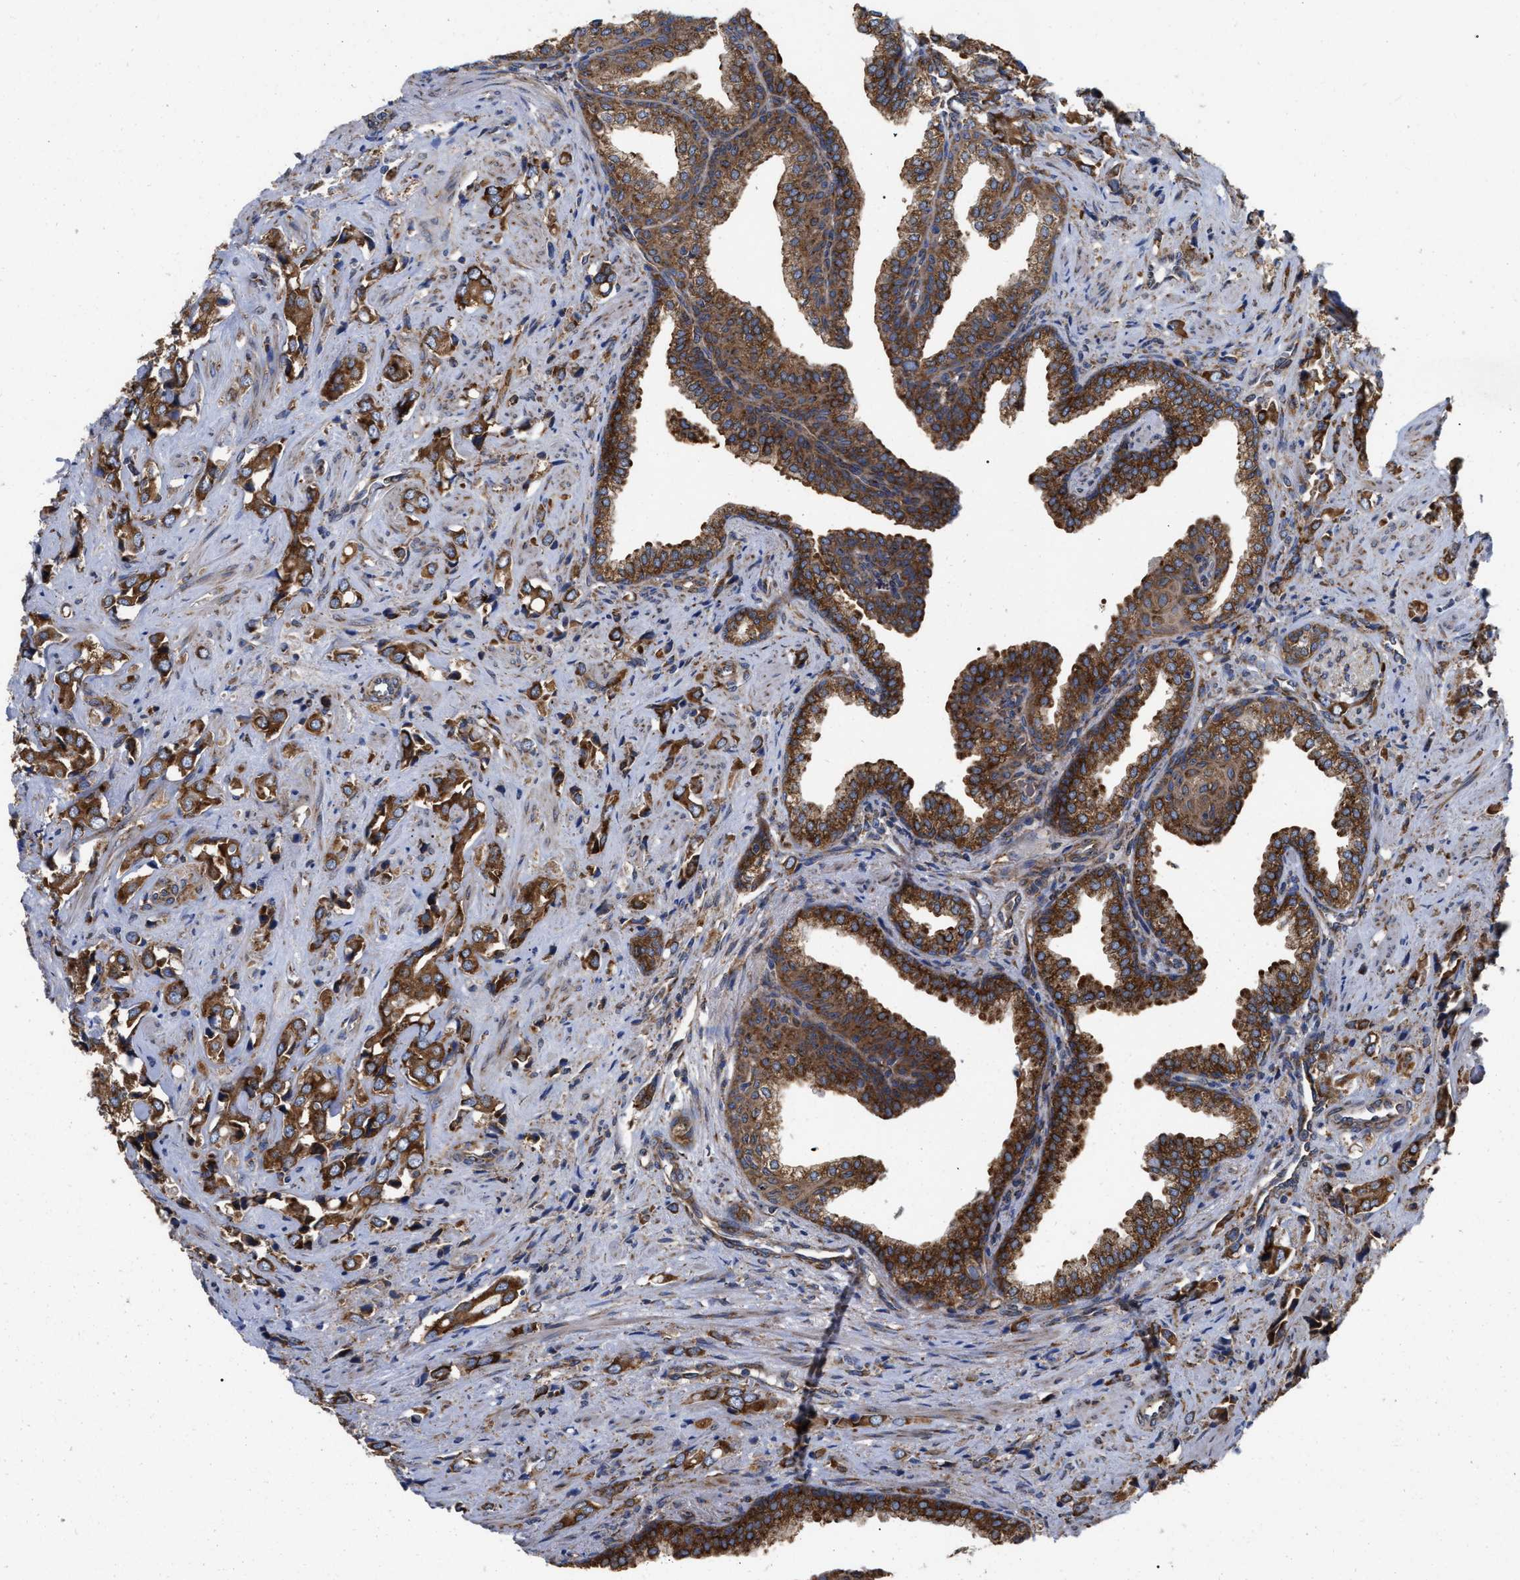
{"staining": {"intensity": "strong", "quantity": ">75%", "location": "cytoplasmic/membranous"}, "tissue": "prostate cancer", "cell_type": "Tumor cells", "image_type": "cancer", "snomed": [{"axis": "morphology", "description": "Adenocarcinoma, High grade"}, {"axis": "topography", "description": "Prostate"}], "caption": "Strong cytoplasmic/membranous staining for a protein is appreciated in about >75% of tumor cells of prostate adenocarcinoma (high-grade) using immunohistochemistry.", "gene": "FAM120A", "patient": {"sex": "male", "age": 52}}